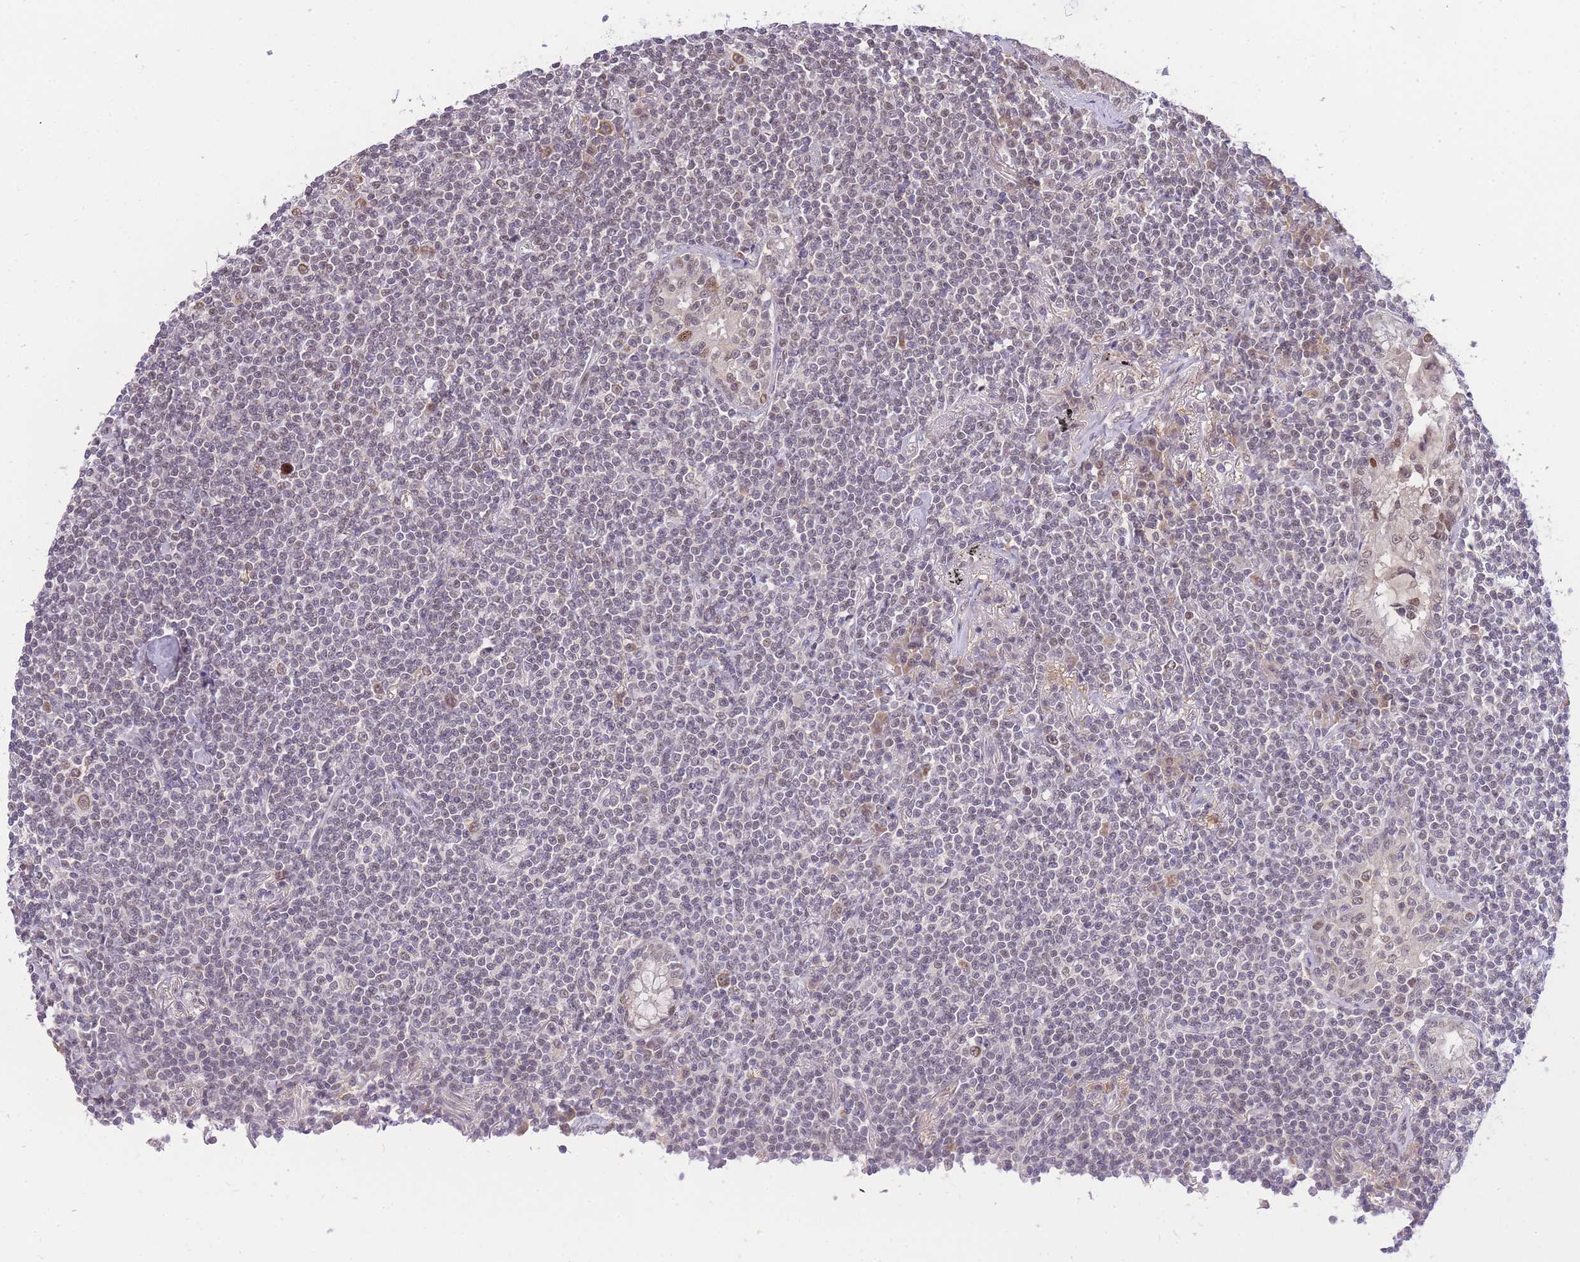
{"staining": {"intensity": "negative", "quantity": "none", "location": "none"}, "tissue": "lymphoma", "cell_type": "Tumor cells", "image_type": "cancer", "snomed": [{"axis": "morphology", "description": "Malignant lymphoma, non-Hodgkin's type, Low grade"}, {"axis": "topography", "description": "Lung"}], "caption": "Immunohistochemical staining of human low-grade malignant lymphoma, non-Hodgkin's type shows no significant expression in tumor cells.", "gene": "PUS10", "patient": {"sex": "female", "age": 71}}